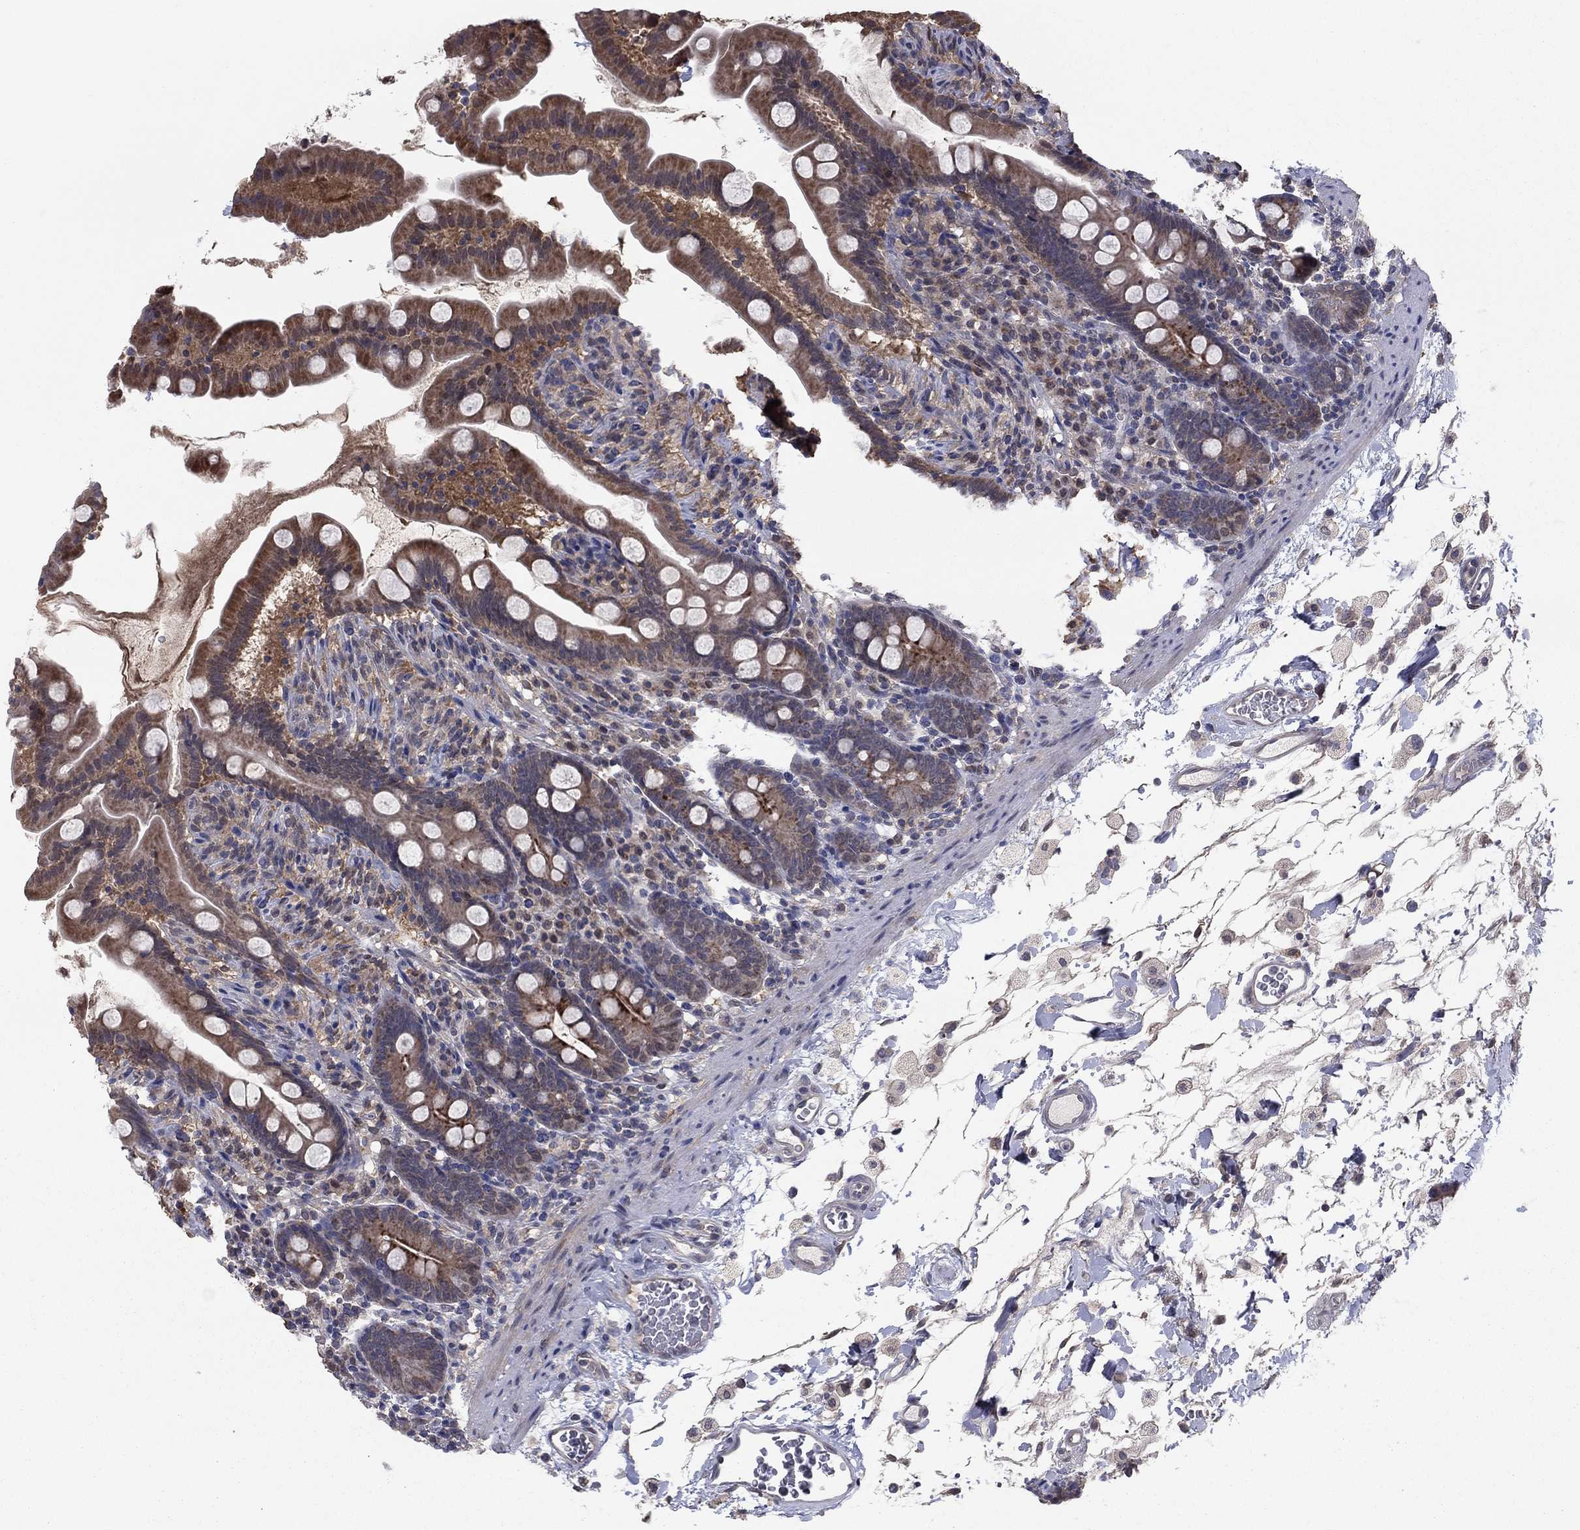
{"staining": {"intensity": "moderate", "quantity": "25%-75%", "location": "cytoplasmic/membranous"}, "tissue": "small intestine", "cell_type": "Glandular cells", "image_type": "normal", "snomed": [{"axis": "morphology", "description": "Normal tissue, NOS"}, {"axis": "topography", "description": "Small intestine"}], "caption": "Approximately 25%-75% of glandular cells in unremarkable human small intestine display moderate cytoplasmic/membranous protein expression as visualized by brown immunohistochemical staining.", "gene": "GRHPR", "patient": {"sex": "female", "age": 44}}